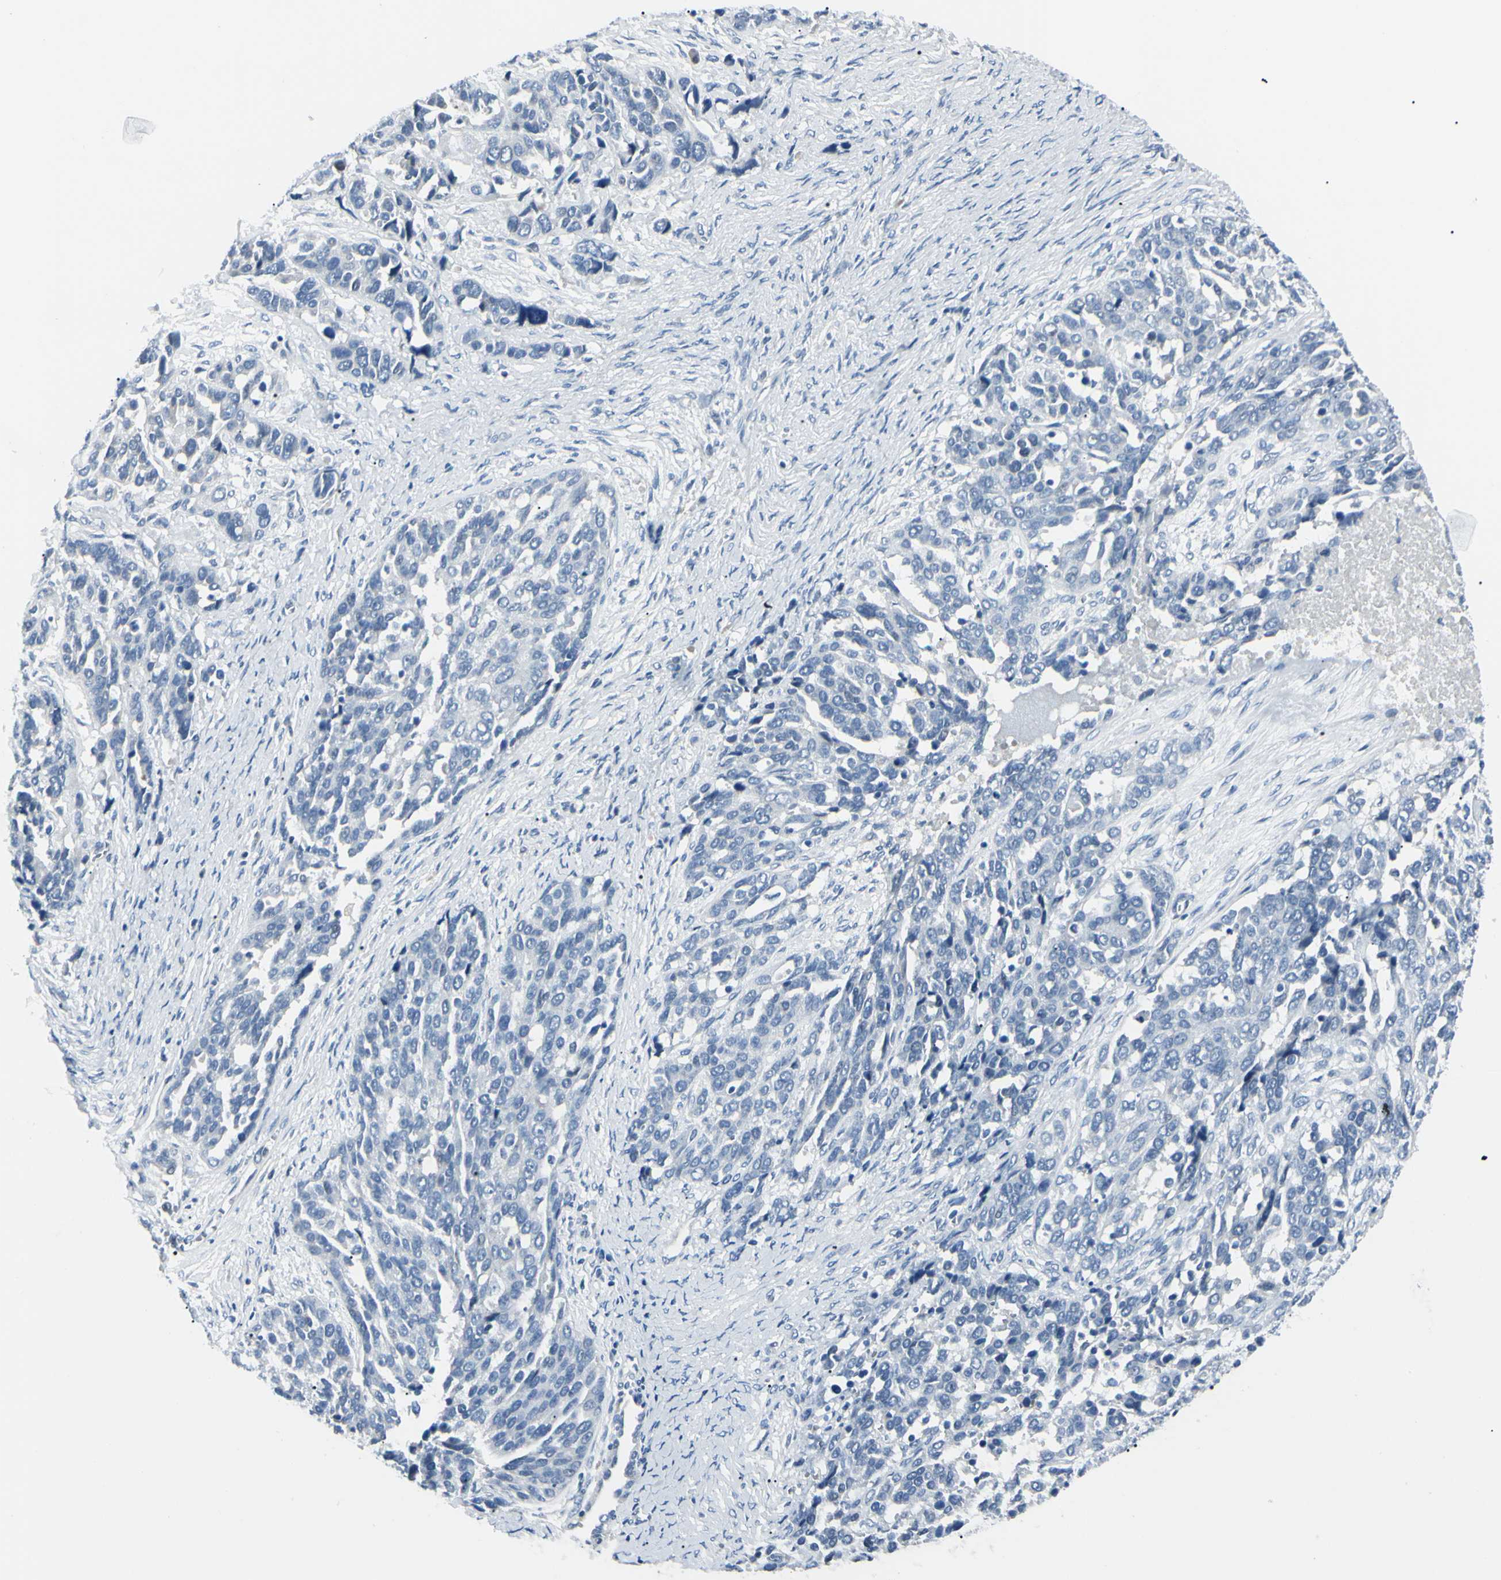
{"staining": {"intensity": "negative", "quantity": "none", "location": "none"}, "tissue": "ovarian cancer", "cell_type": "Tumor cells", "image_type": "cancer", "snomed": [{"axis": "morphology", "description": "Cystadenocarcinoma, serous, NOS"}, {"axis": "topography", "description": "Ovary"}], "caption": "Tumor cells show no significant expression in ovarian serous cystadenocarcinoma.", "gene": "CA2", "patient": {"sex": "female", "age": 44}}